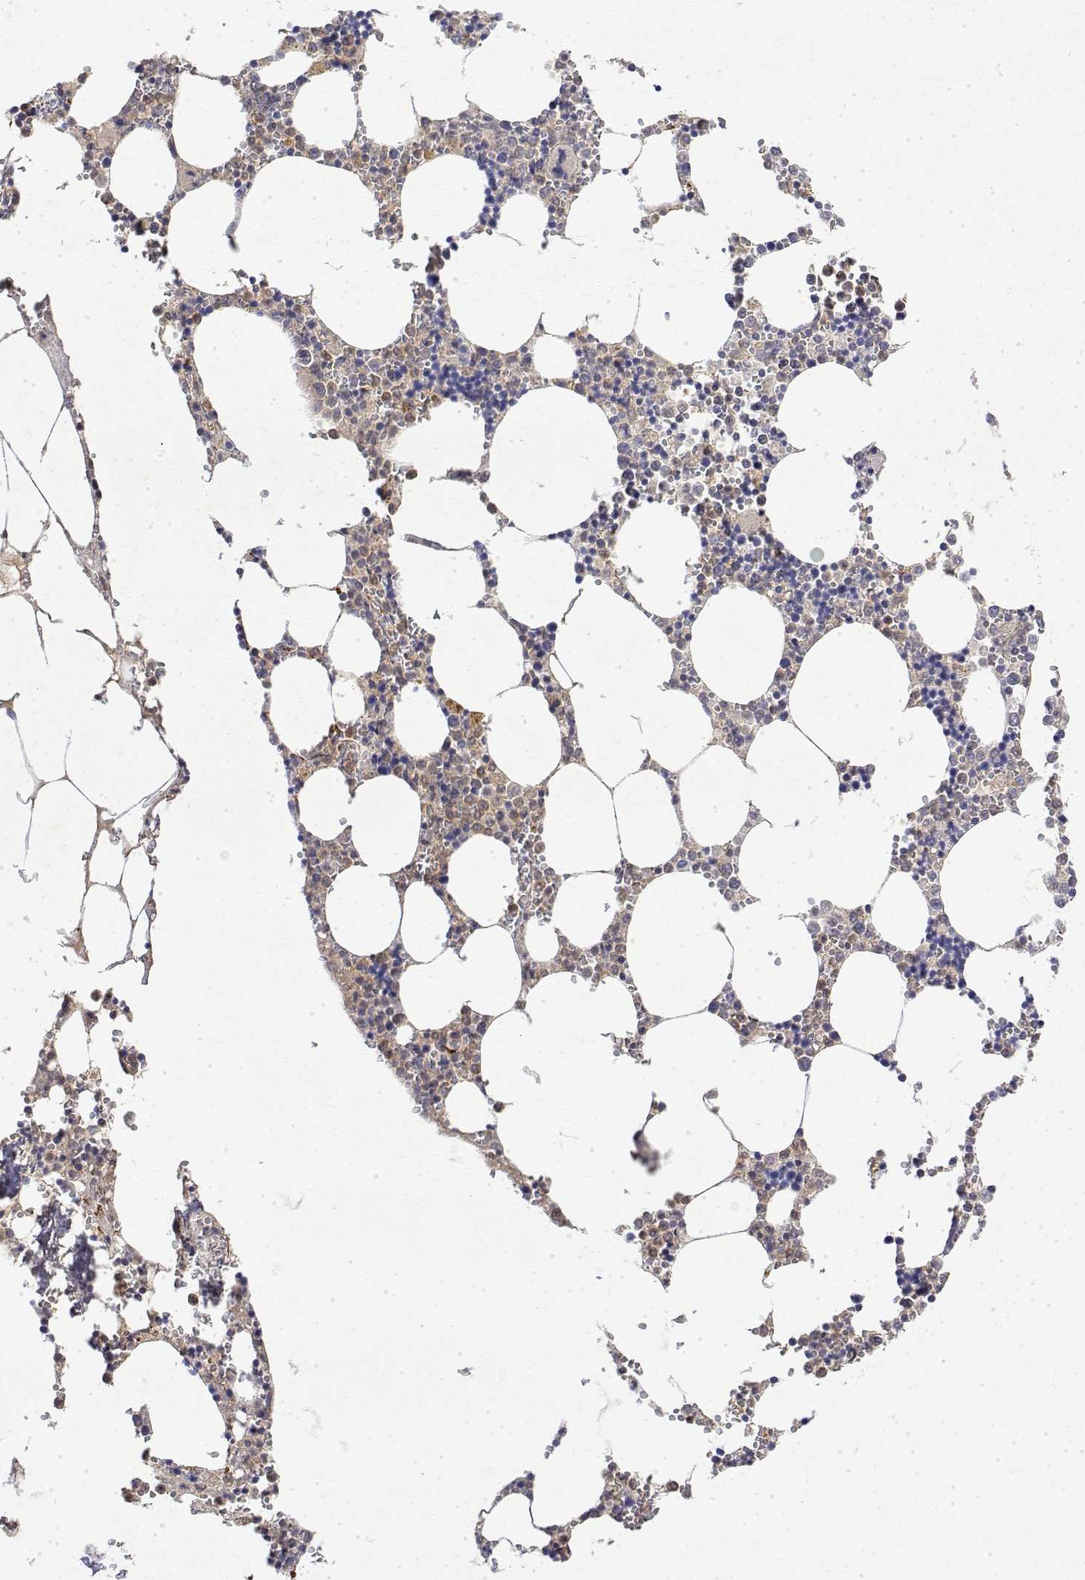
{"staining": {"intensity": "negative", "quantity": "none", "location": "none"}, "tissue": "bone marrow", "cell_type": "Hematopoietic cells", "image_type": "normal", "snomed": [{"axis": "morphology", "description": "Normal tissue, NOS"}, {"axis": "topography", "description": "Bone marrow"}], "caption": "Micrograph shows no significant protein positivity in hematopoietic cells of normal bone marrow.", "gene": "SOWAHD", "patient": {"sex": "male", "age": 54}}